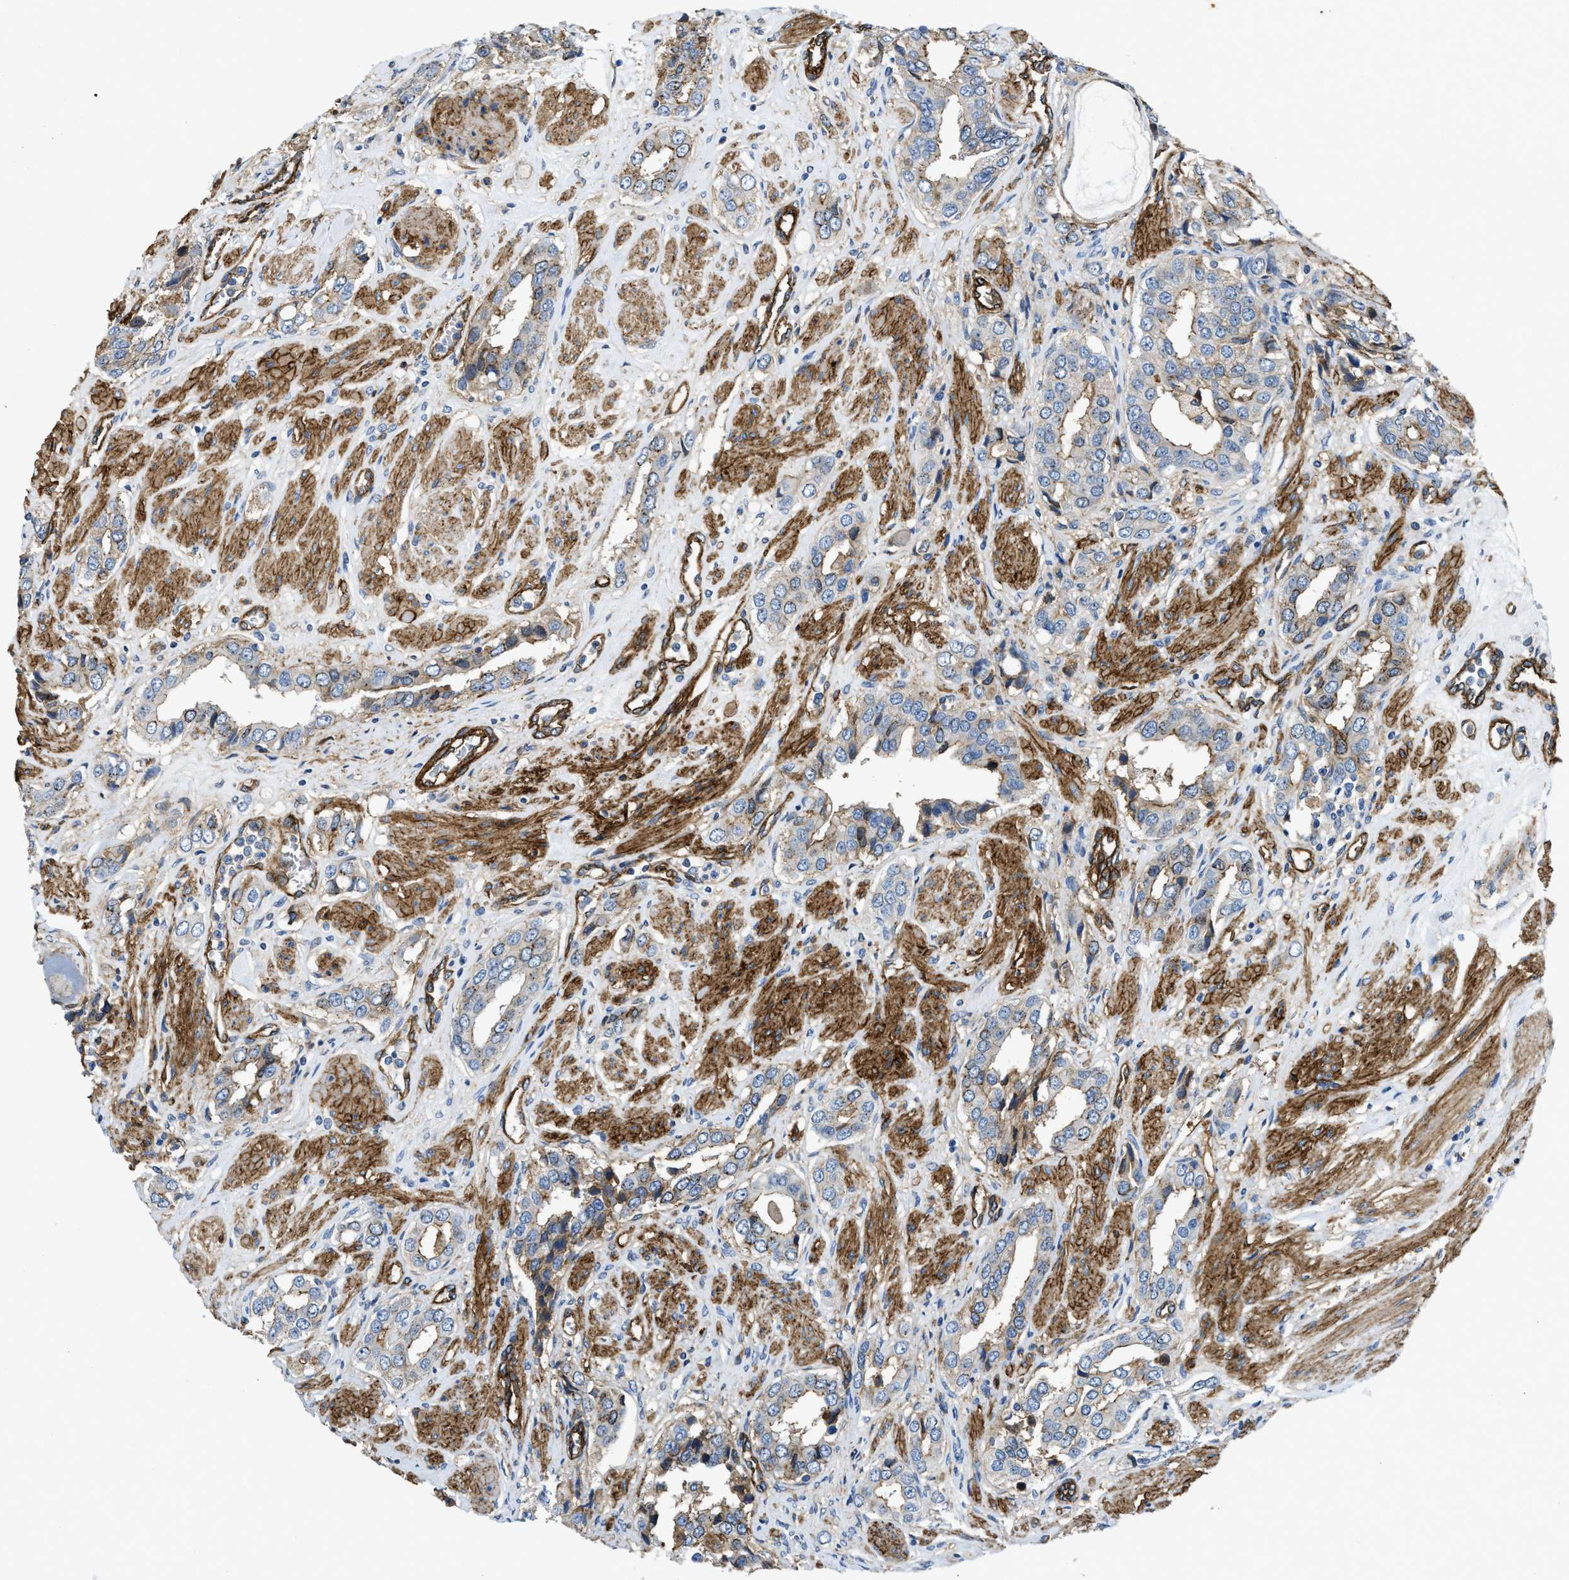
{"staining": {"intensity": "moderate", "quantity": "<25%", "location": "cytoplasmic/membranous"}, "tissue": "prostate cancer", "cell_type": "Tumor cells", "image_type": "cancer", "snomed": [{"axis": "morphology", "description": "Adenocarcinoma, High grade"}, {"axis": "topography", "description": "Prostate"}], "caption": "A micrograph of high-grade adenocarcinoma (prostate) stained for a protein displays moderate cytoplasmic/membranous brown staining in tumor cells.", "gene": "NAB1", "patient": {"sex": "male", "age": 52}}